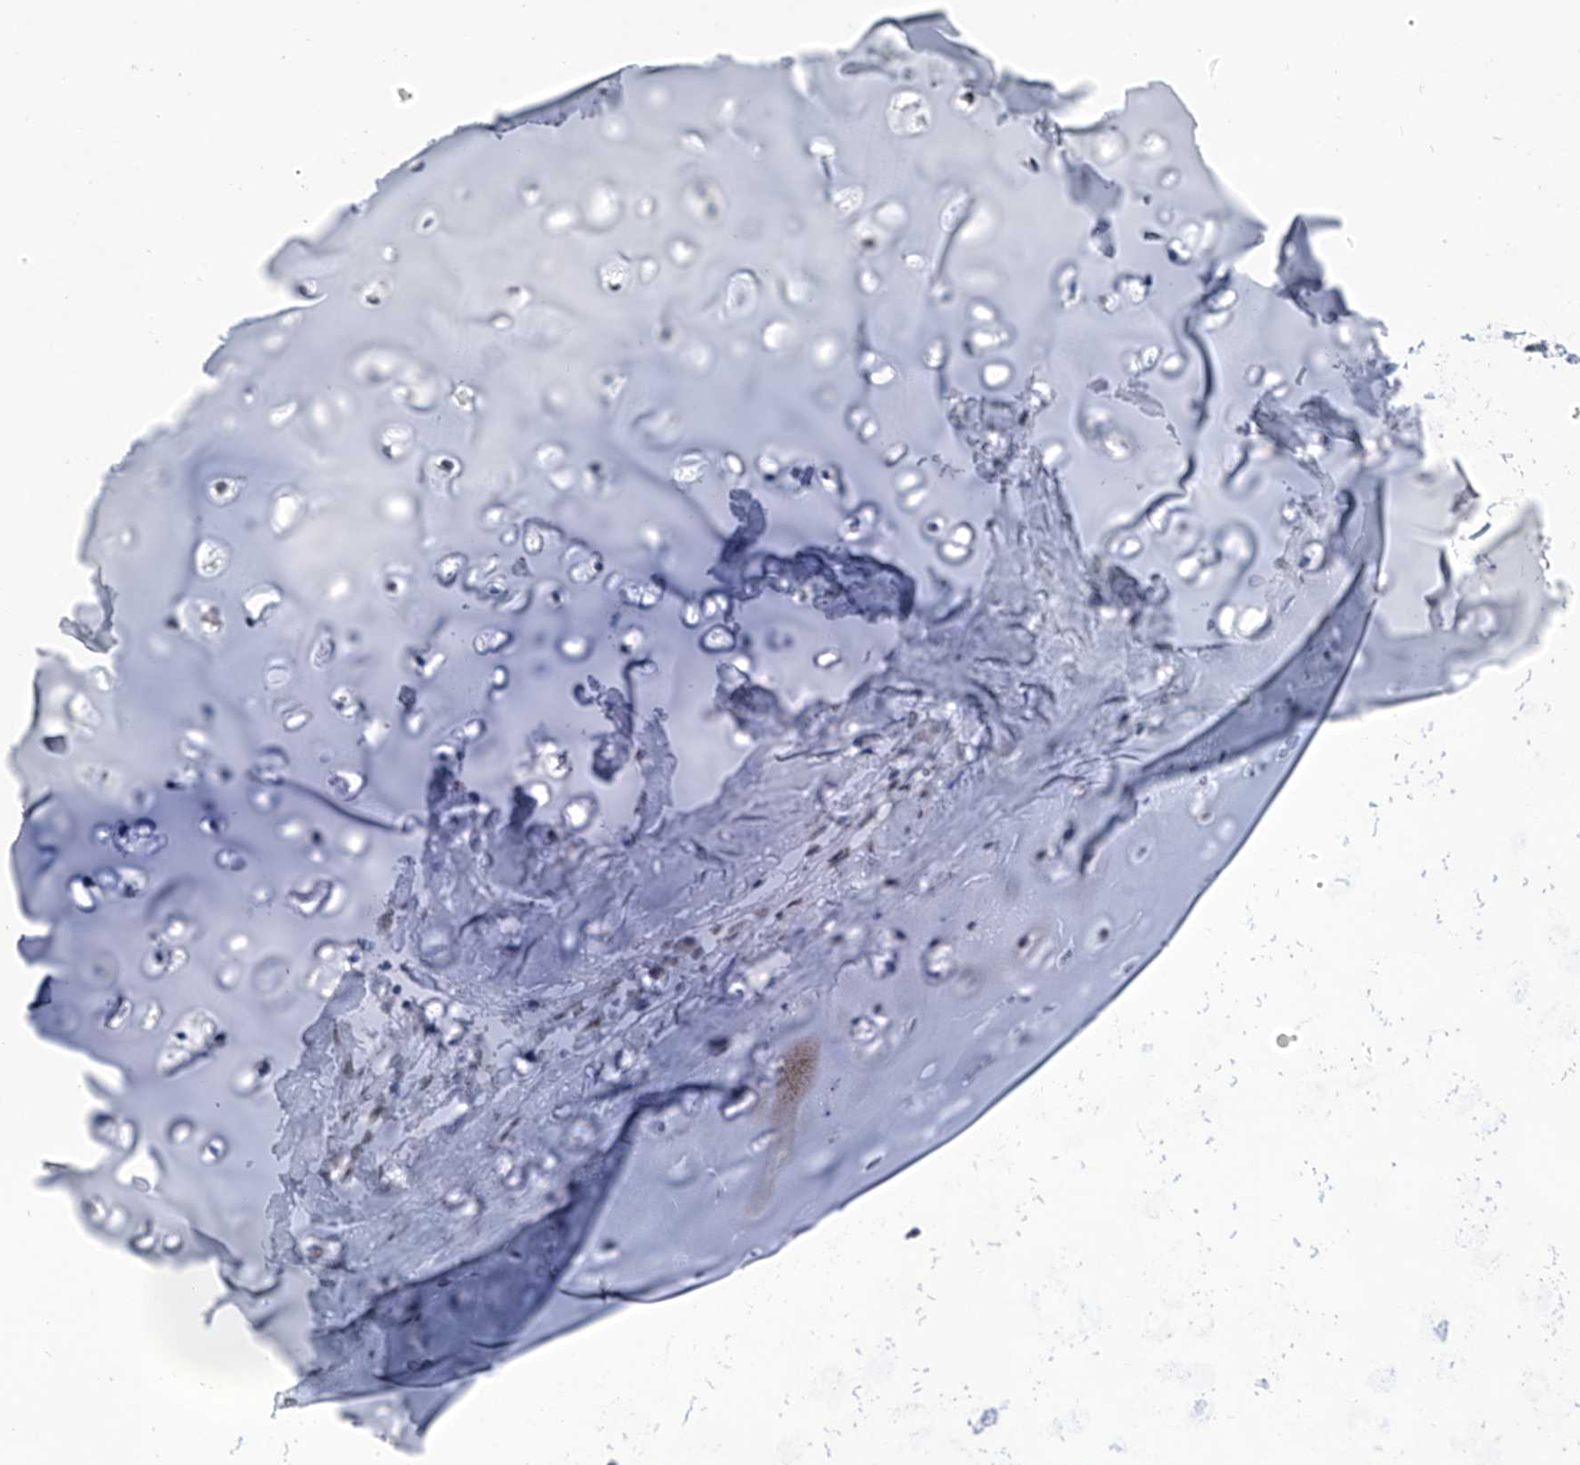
{"staining": {"intensity": "negative", "quantity": "none", "location": "none"}, "tissue": "soft tissue", "cell_type": "Chondrocytes", "image_type": "normal", "snomed": [{"axis": "morphology", "description": "Normal tissue, NOS"}, {"axis": "morphology", "description": "Basal cell carcinoma"}, {"axis": "topography", "description": "Cartilage tissue"}, {"axis": "topography", "description": "Nasopharynx"}, {"axis": "topography", "description": "Oral tissue"}], "caption": "Immunohistochemistry micrograph of benign soft tissue stained for a protein (brown), which demonstrates no positivity in chondrocytes. (Brightfield microscopy of DAB IHC at high magnification).", "gene": "SART1", "patient": {"sex": "female", "age": 77}}